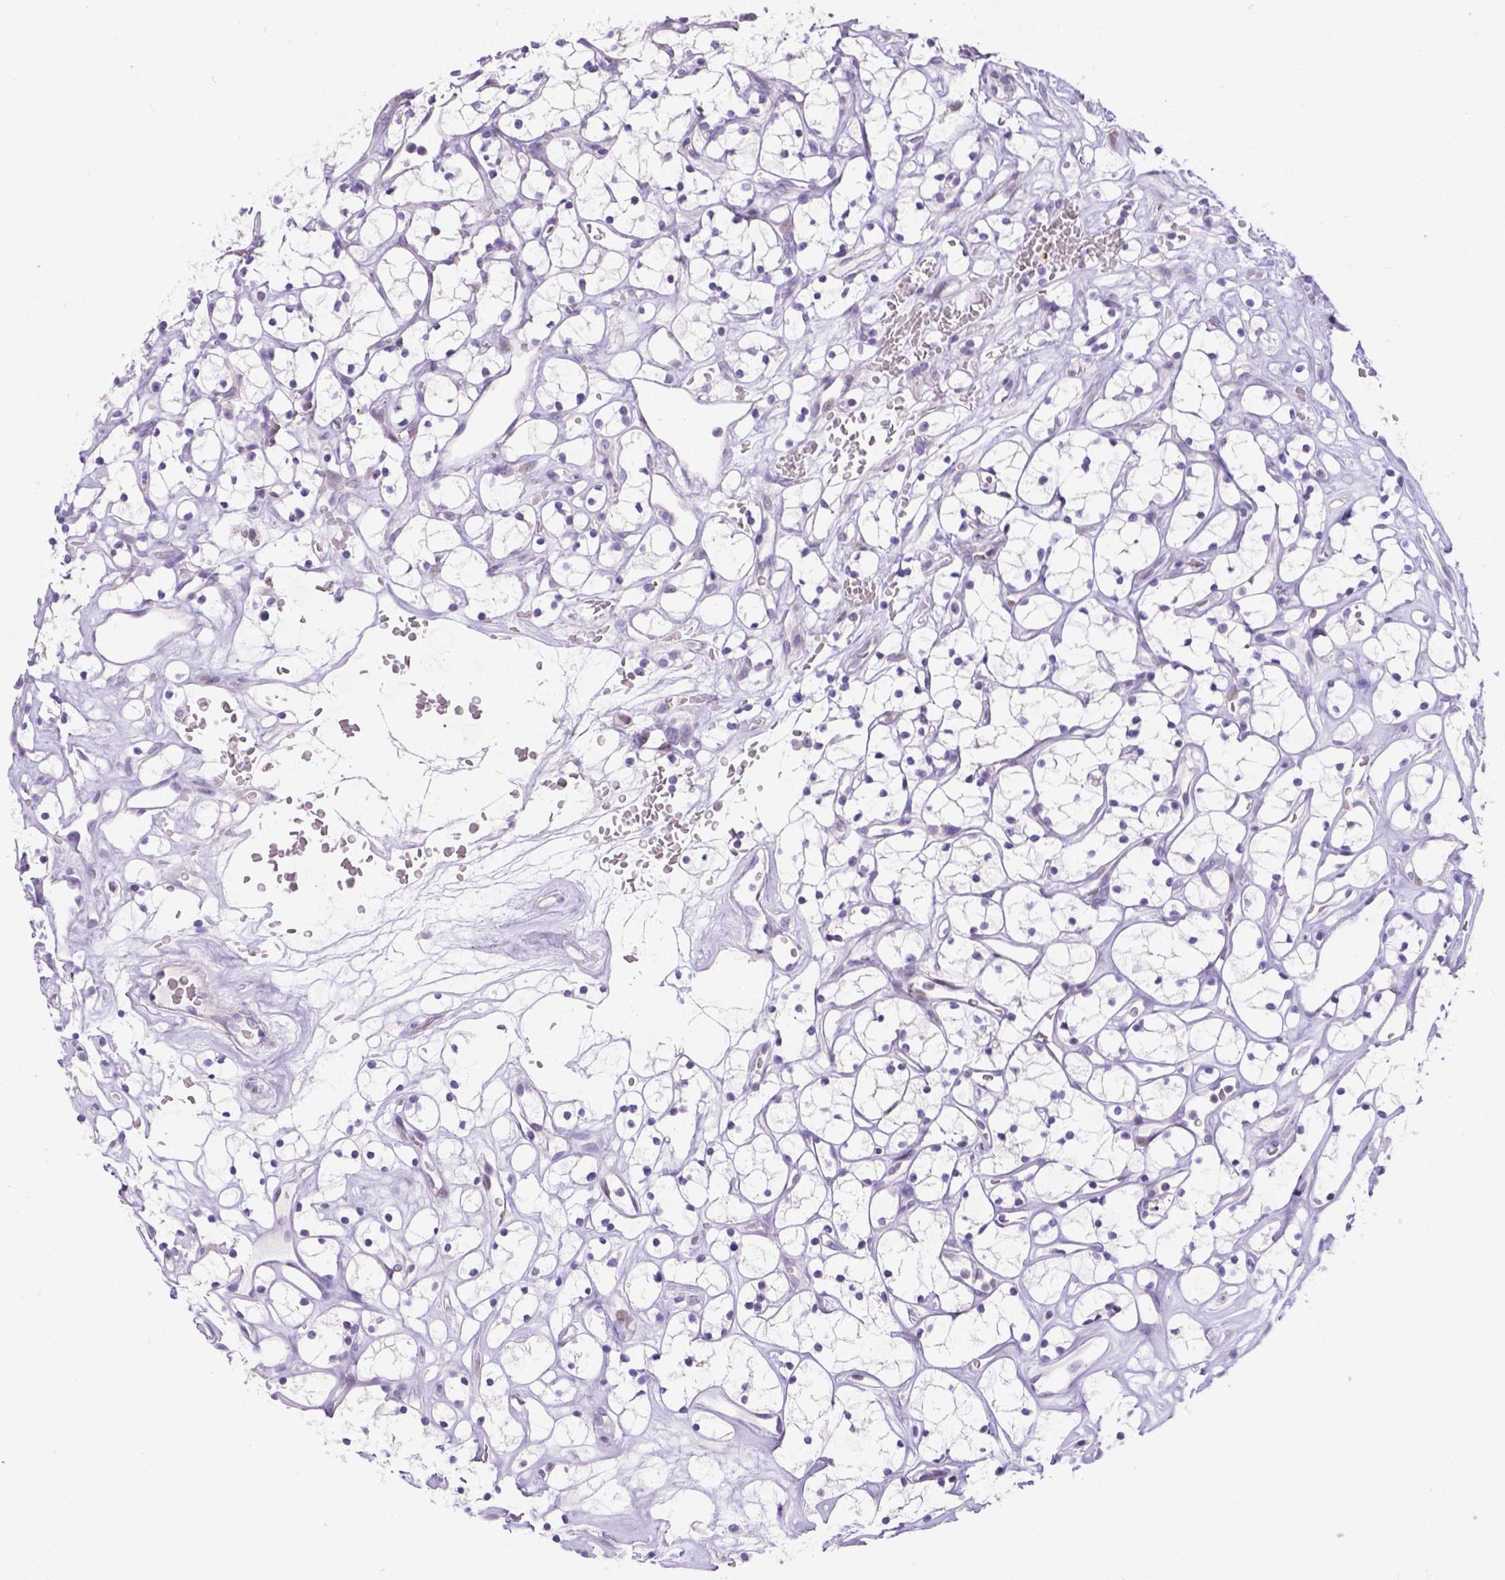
{"staining": {"intensity": "negative", "quantity": "none", "location": "none"}, "tissue": "renal cancer", "cell_type": "Tumor cells", "image_type": "cancer", "snomed": [{"axis": "morphology", "description": "Adenocarcinoma, NOS"}, {"axis": "topography", "description": "Kidney"}], "caption": "IHC of adenocarcinoma (renal) reveals no positivity in tumor cells.", "gene": "DMWD", "patient": {"sex": "female", "age": 64}}